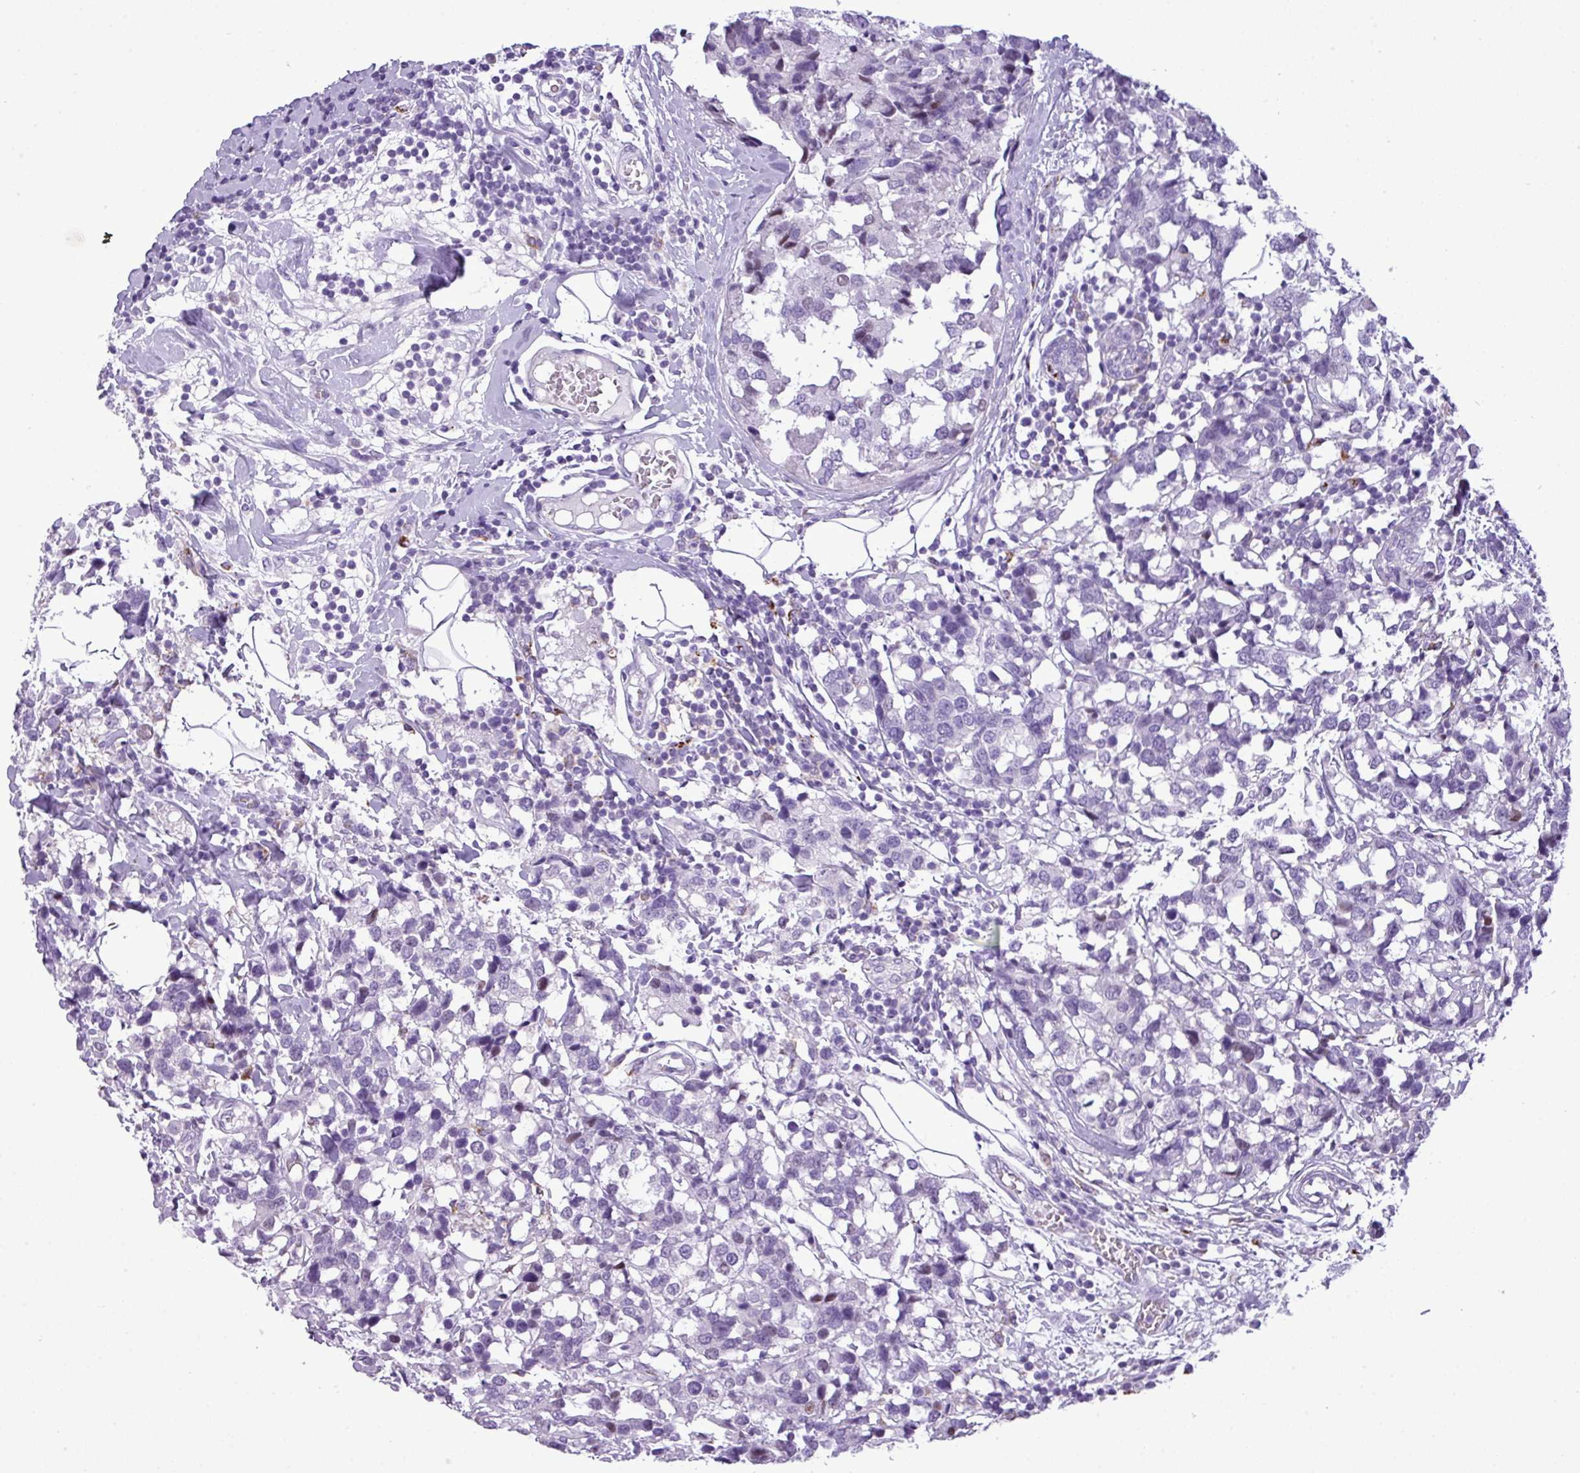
{"staining": {"intensity": "negative", "quantity": "none", "location": "none"}, "tissue": "breast cancer", "cell_type": "Tumor cells", "image_type": "cancer", "snomed": [{"axis": "morphology", "description": "Lobular carcinoma"}, {"axis": "topography", "description": "Breast"}], "caption": "Tumor cells show no significant expression in breast lobular carcinoma.", "gene": "RBMXL2", "patient": {"sex": "female", "age": 59}}